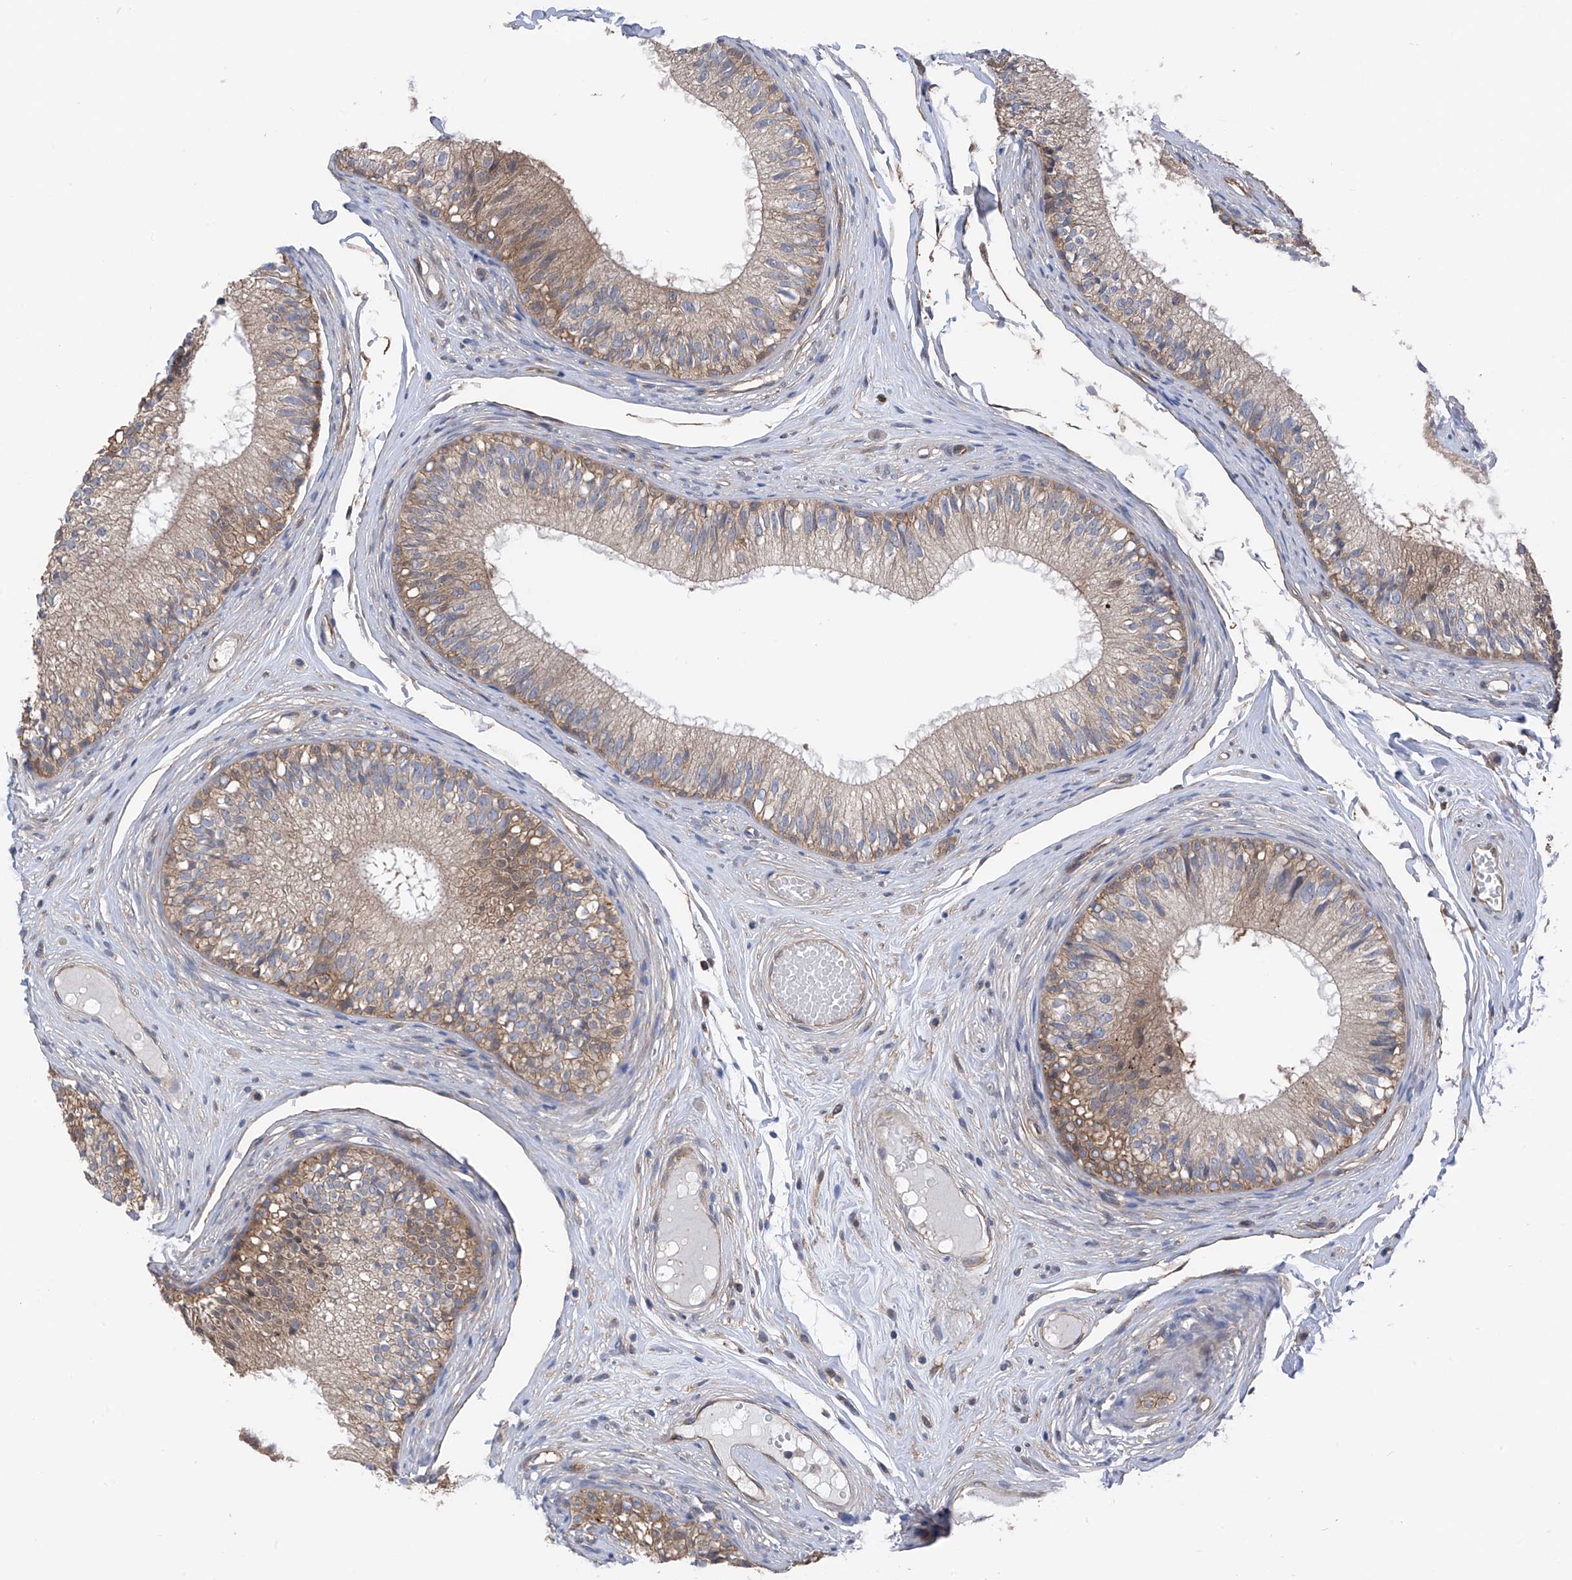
{"staining": {"intensity": "moderate", "quantity": "25%-75%", "location": "cytoplasmic/membranous"}, "tissue": "epididymis", "cell_type": "Glandular cells", "image_type": "normal", "snomed": [{"axis": "morphology", "description": "Normal tissue, NOS"}, {"axis": "morphology", "description": "Seminoma in situ"}, {"axis": "topography", "description": "Testis"}, {"axis": "topography", "description": "Epididymis"}], "caption": "About 25%-75% of glandular cells in benign epididymis display moderate cytoplasmic/membranous protein expression as visualized by brown immunohistochemical staining.", "gene": "CHPF", "patient": {"sex": "male", "age": 28}}